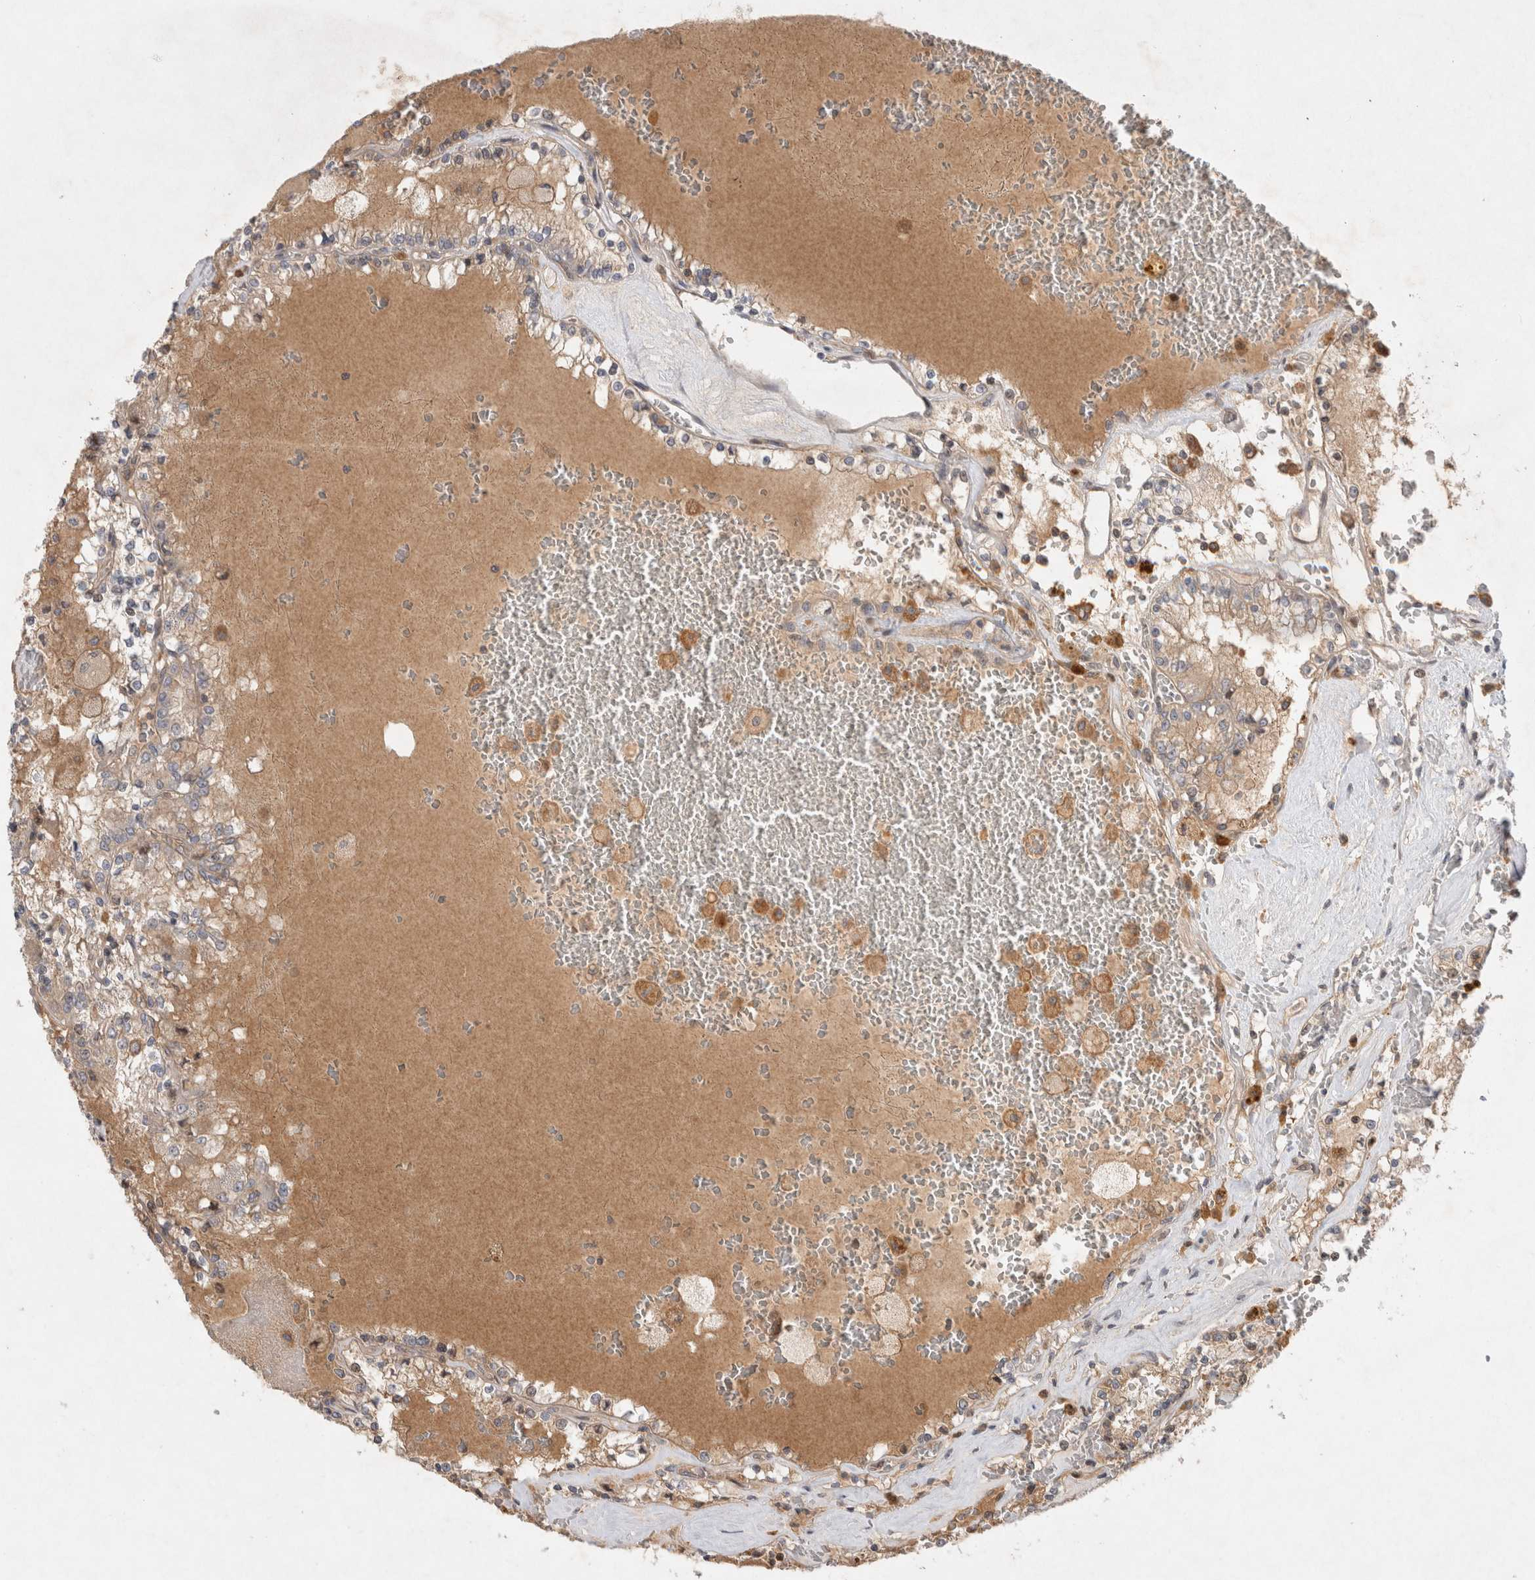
{"staining": {"intensity": "weak", "quantity": ">75%", "location": "cytoplasmic/membranous"}, "tissue": "renal cancer", "cell_type": "Tumor cells", "image_type": "cancer", "snomed": [{"axis": "morphology", "description": "Adenocarcinoma, NOS"}, {"axis": "topography", "description": "Kidney"}], "caption": "Human renal cancer stained with a protein marker exhibits weak staining in tumor cells.", "gene": "HTT", "patient": {"sex": "female", "age": 56}}